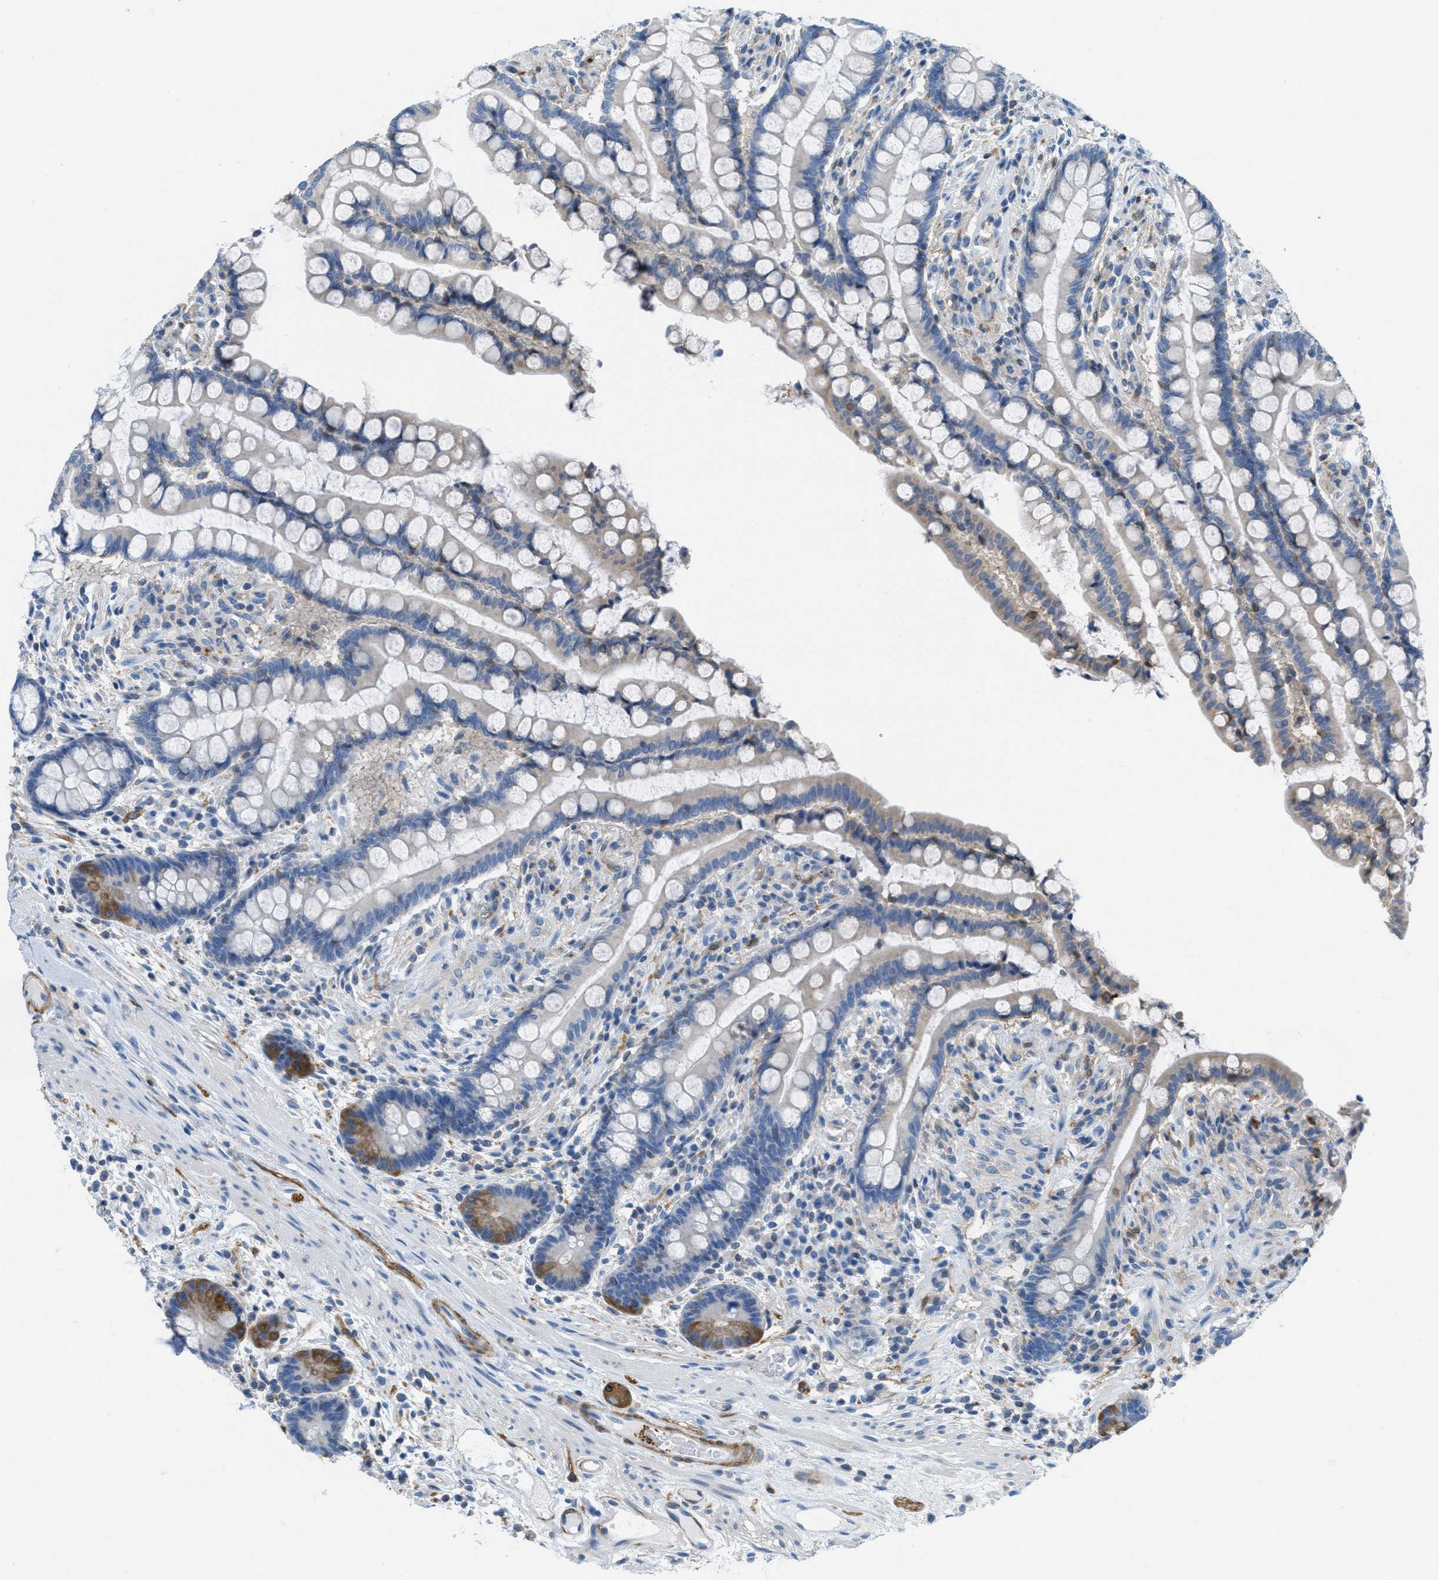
{"staining": {"intensity": "moderate", "quantity": ">75%", "location": "cytoplasmic/membranous"}, "tissue": "colon", "cell_type": "Endothelial cells", "image_type": "normal", "snomed": [{"axis": "morphology", "description": "Normal tissue, NOS"}, {"axis": "topography", "description": "Colon"}], "caption": "Protein expression analysis of unremarkable human colon reveals moderate cytoplasmic/membranous expression in about >75% of endothelial cells. Using DAB (3,3'-diaminobenzidine) (brown) and hematoxylin (blue) stains, captured at high magnification using brightfield microscopy.", "gene": "MAPRE2", "patient": {"sex": "male", "age": 73}}